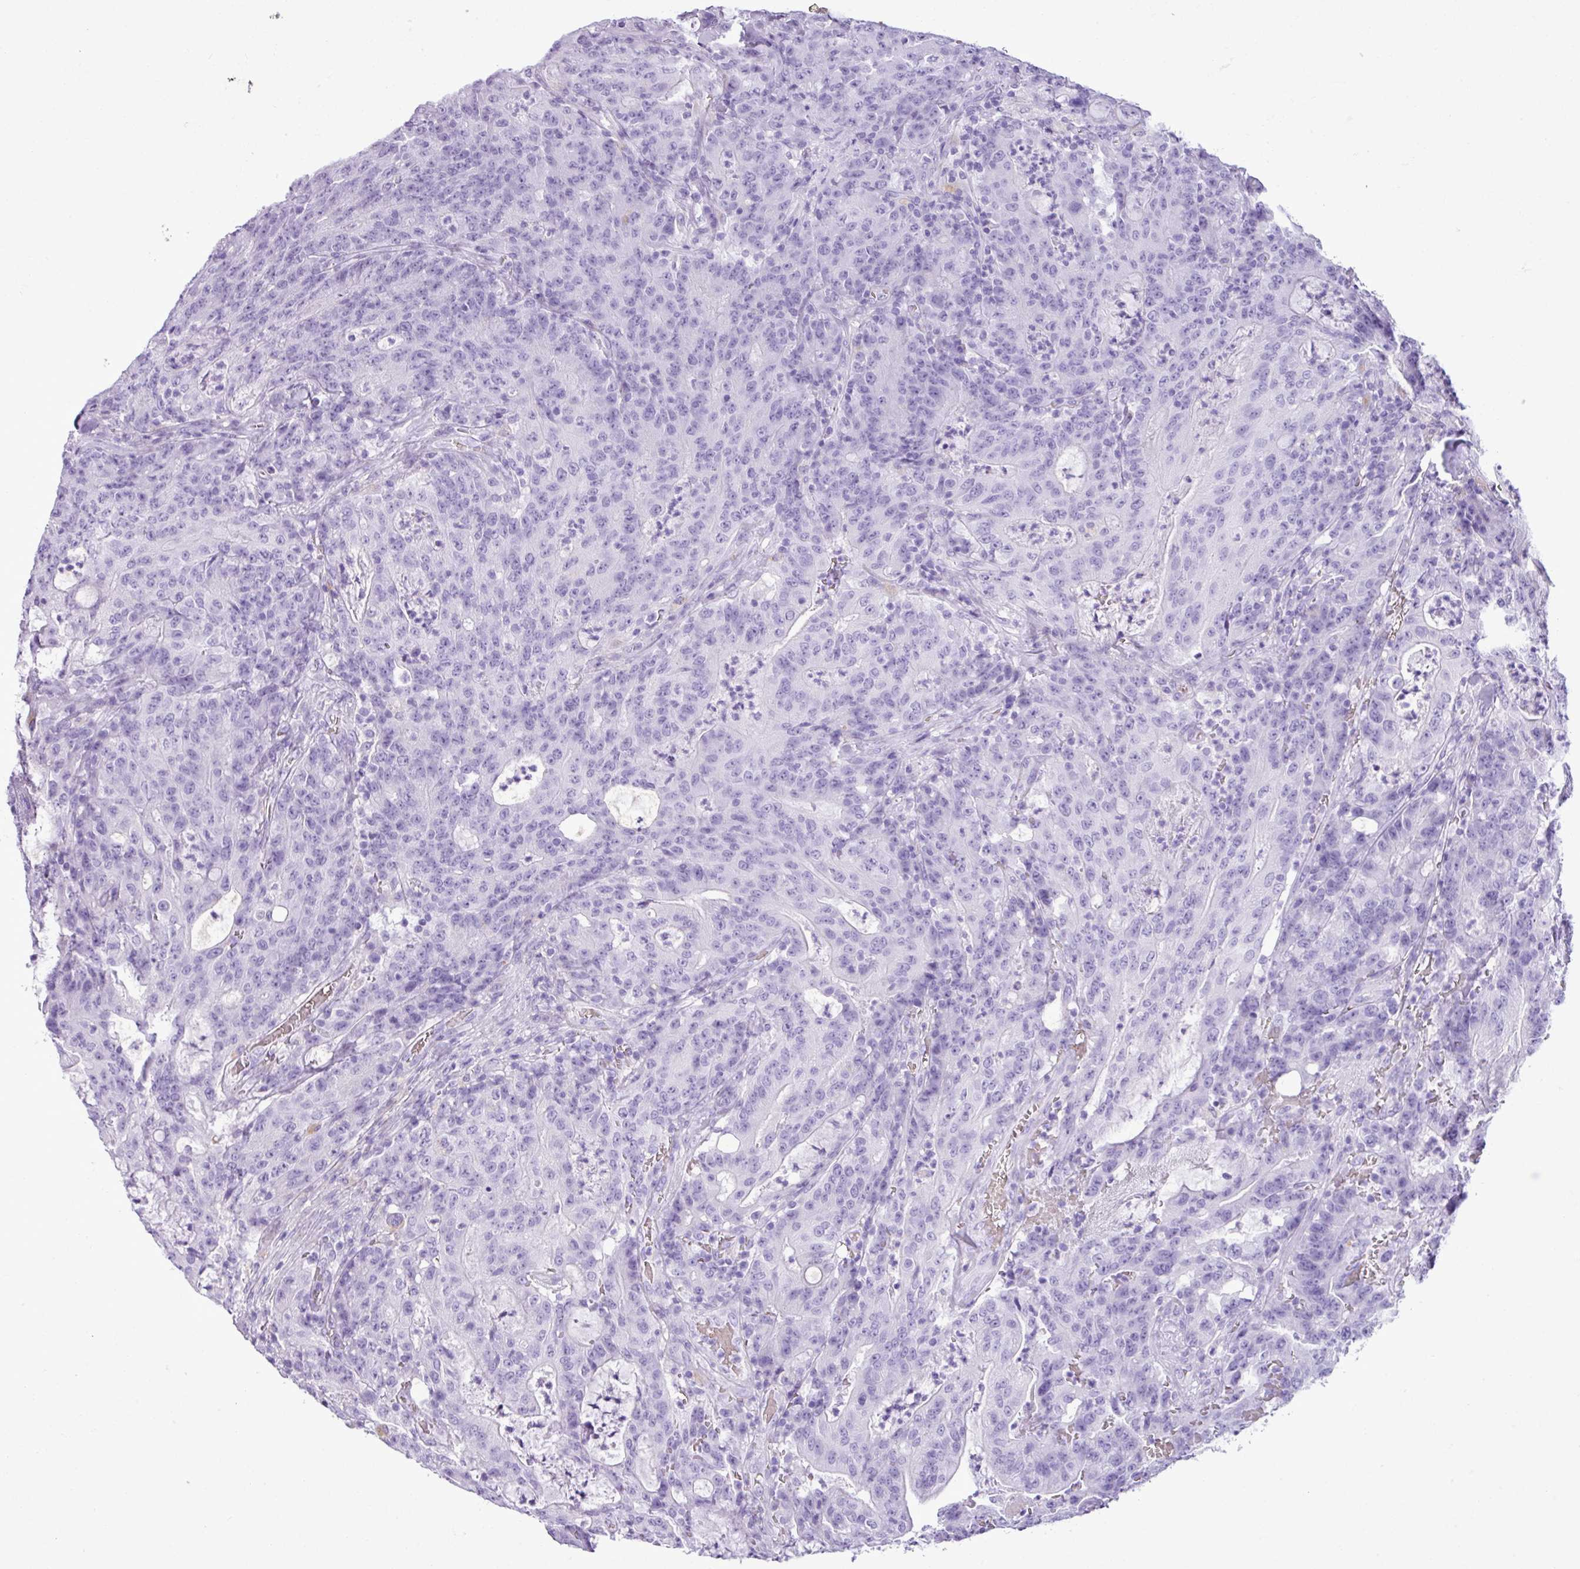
{"staining": {"intensity": "negative", "quantity": "none", "location": "none"}, "tissue": "colorectal cancer", "cell_type": "Tumor cells", "image_type": "cancer", "snomed": [{"axis": "morphology", "description": "Adenocarcinoma, NOS"}, {"axis": "topography", "description": "Colon"}], "caption": "Colorectal cancer was stained to show a protein in brown. There is no significant staining in tumor cells.", "gene": "ZSCAN5A", "patient": {"sex": "male", "age": 83}}